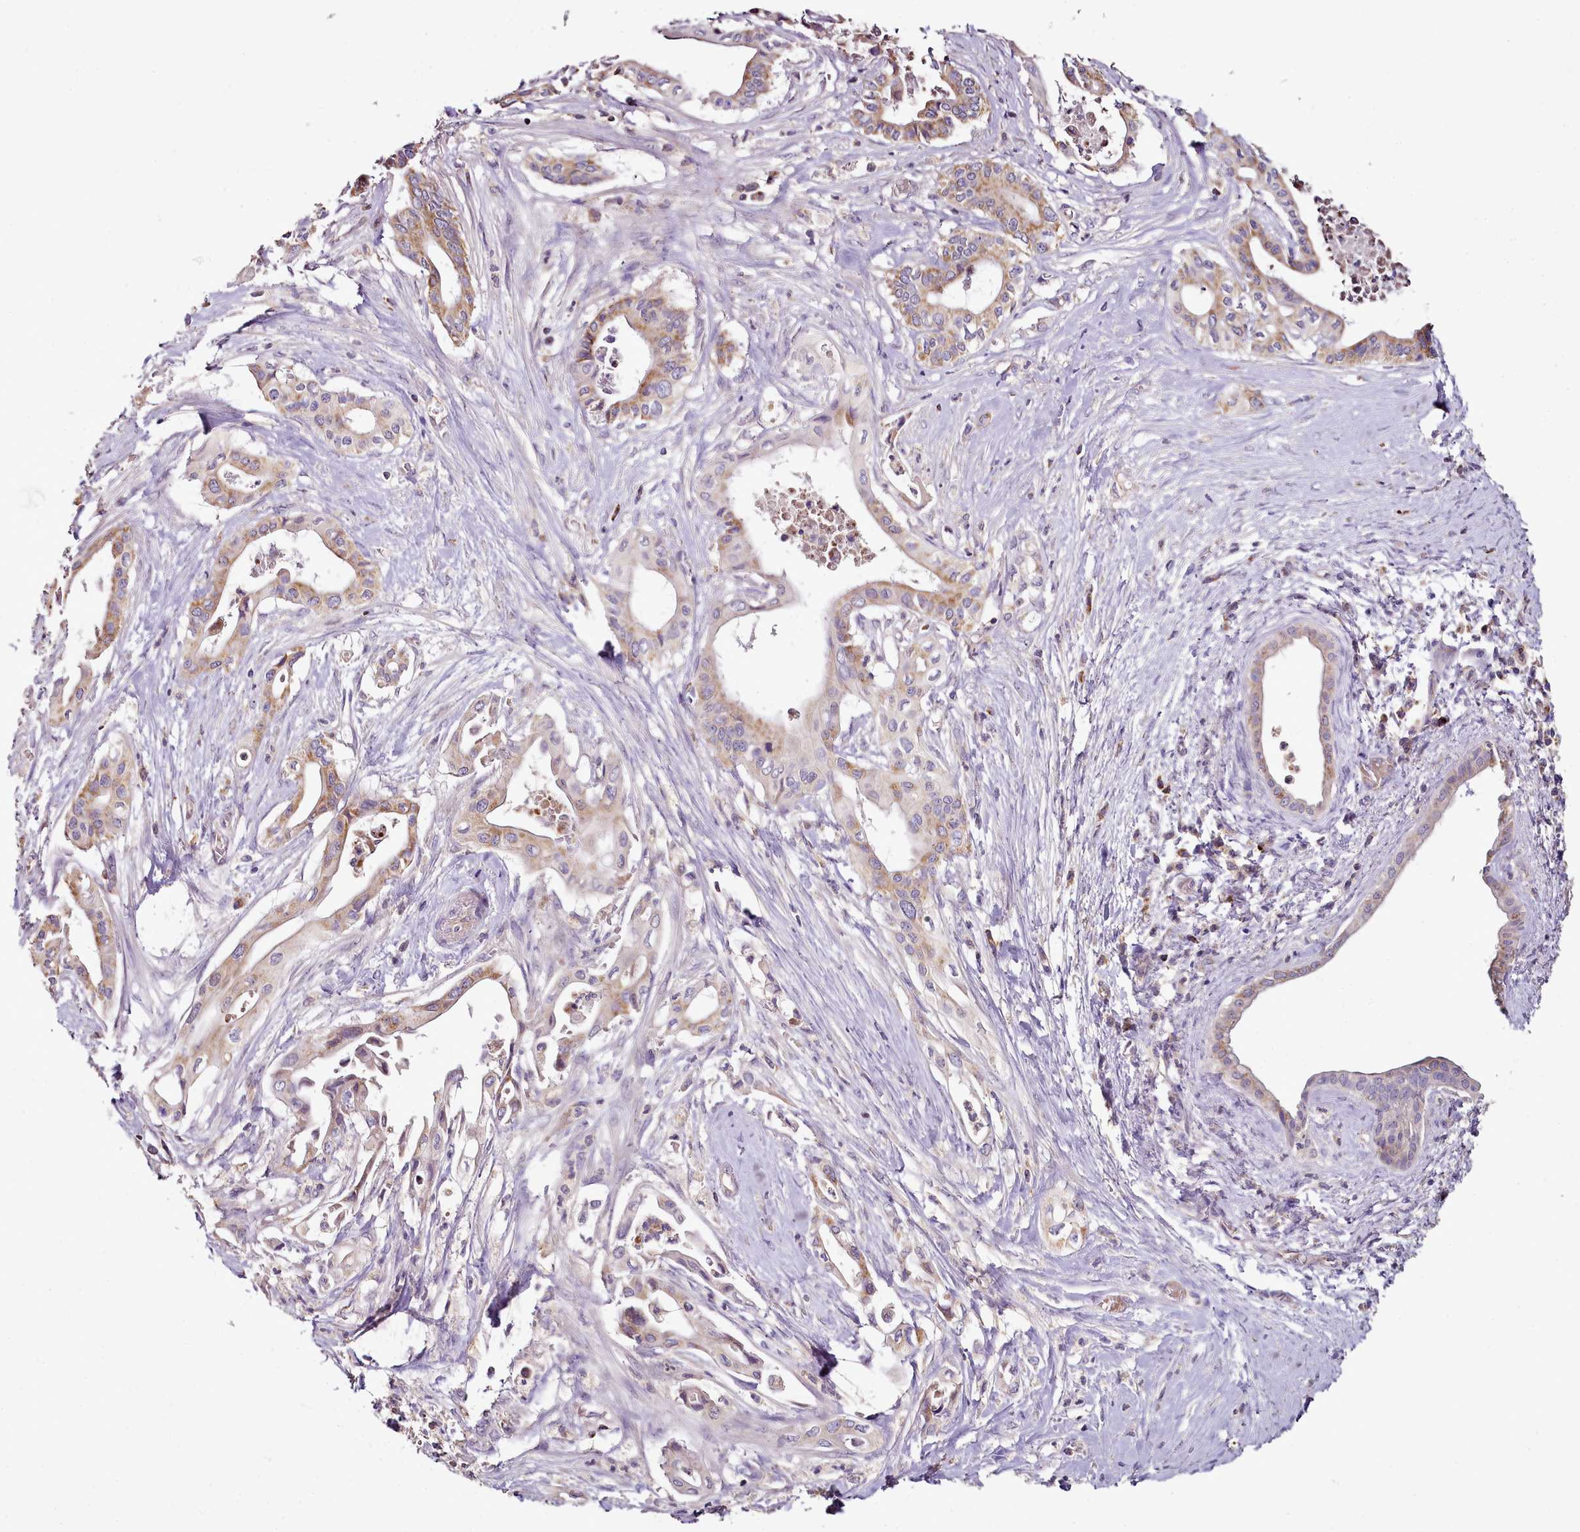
{"staining": {"intensity": "strong", "quantity": "<25%", "location": "cytoplasmic/membranous"}, "tissue": "pancreatic cancer", "cell_type": "Tumor cells", "image_type": "cancer", "snomed": [{"axis": "morphology", "description": "Adenocarcinoma, NOS"}, {"axis": "topography", "description": "Pancreas"}], "caption": "A histopathology image showing strong cytoplasmic/membranous expression in approximately <25% of tumor cells in pancreatic cancer, as visualized by brown immunohistochemical staining.", "gene": "ACSS1", "patient": {"sex": "female", "age": 77}}